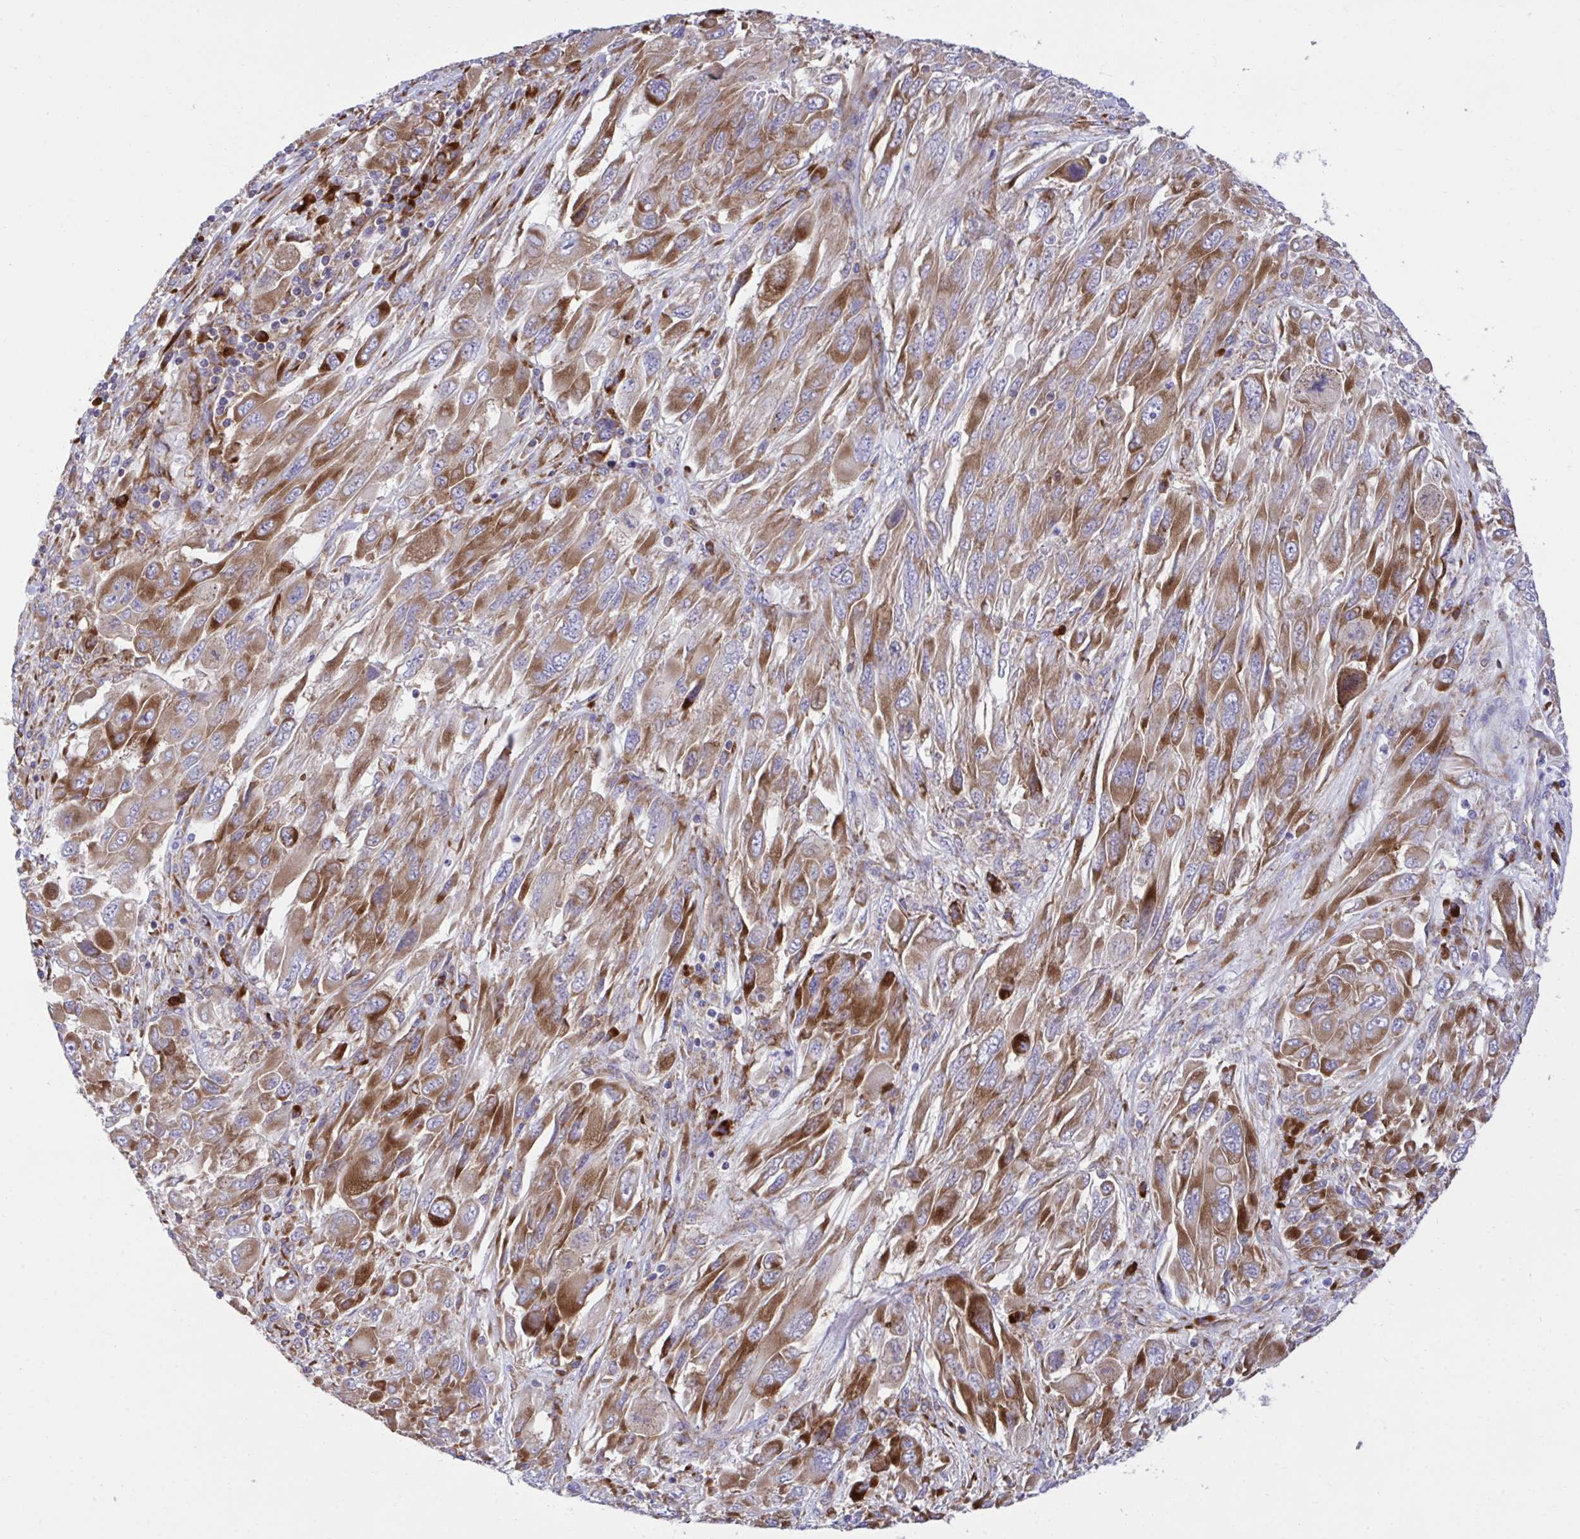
{"staining": {"intensity": "moderate", "quantity": ">75%", "location": "cytoplasmic/membranous"}, "tissue": "melanoma", "cell_type": "Tumor cells", "image_type": "cancer", "snomed": [{"axis": "morphology", "description": "Malignant melanoma, NOS"}, {"axis": "topography", "description": "Skin"}], "caption": "A high-resolution micrograph shows IHC staining of melanoma, which demonstrates moderate cytoplasmic/membranous expression in about >75% of tumor cells. The staining was performed using DAB, with brown indicating positive protein expression. Nuclei are stained blue with hematoxylin.", "gene": "RPS15", "patient": {"sex": "female", "age": 91}}